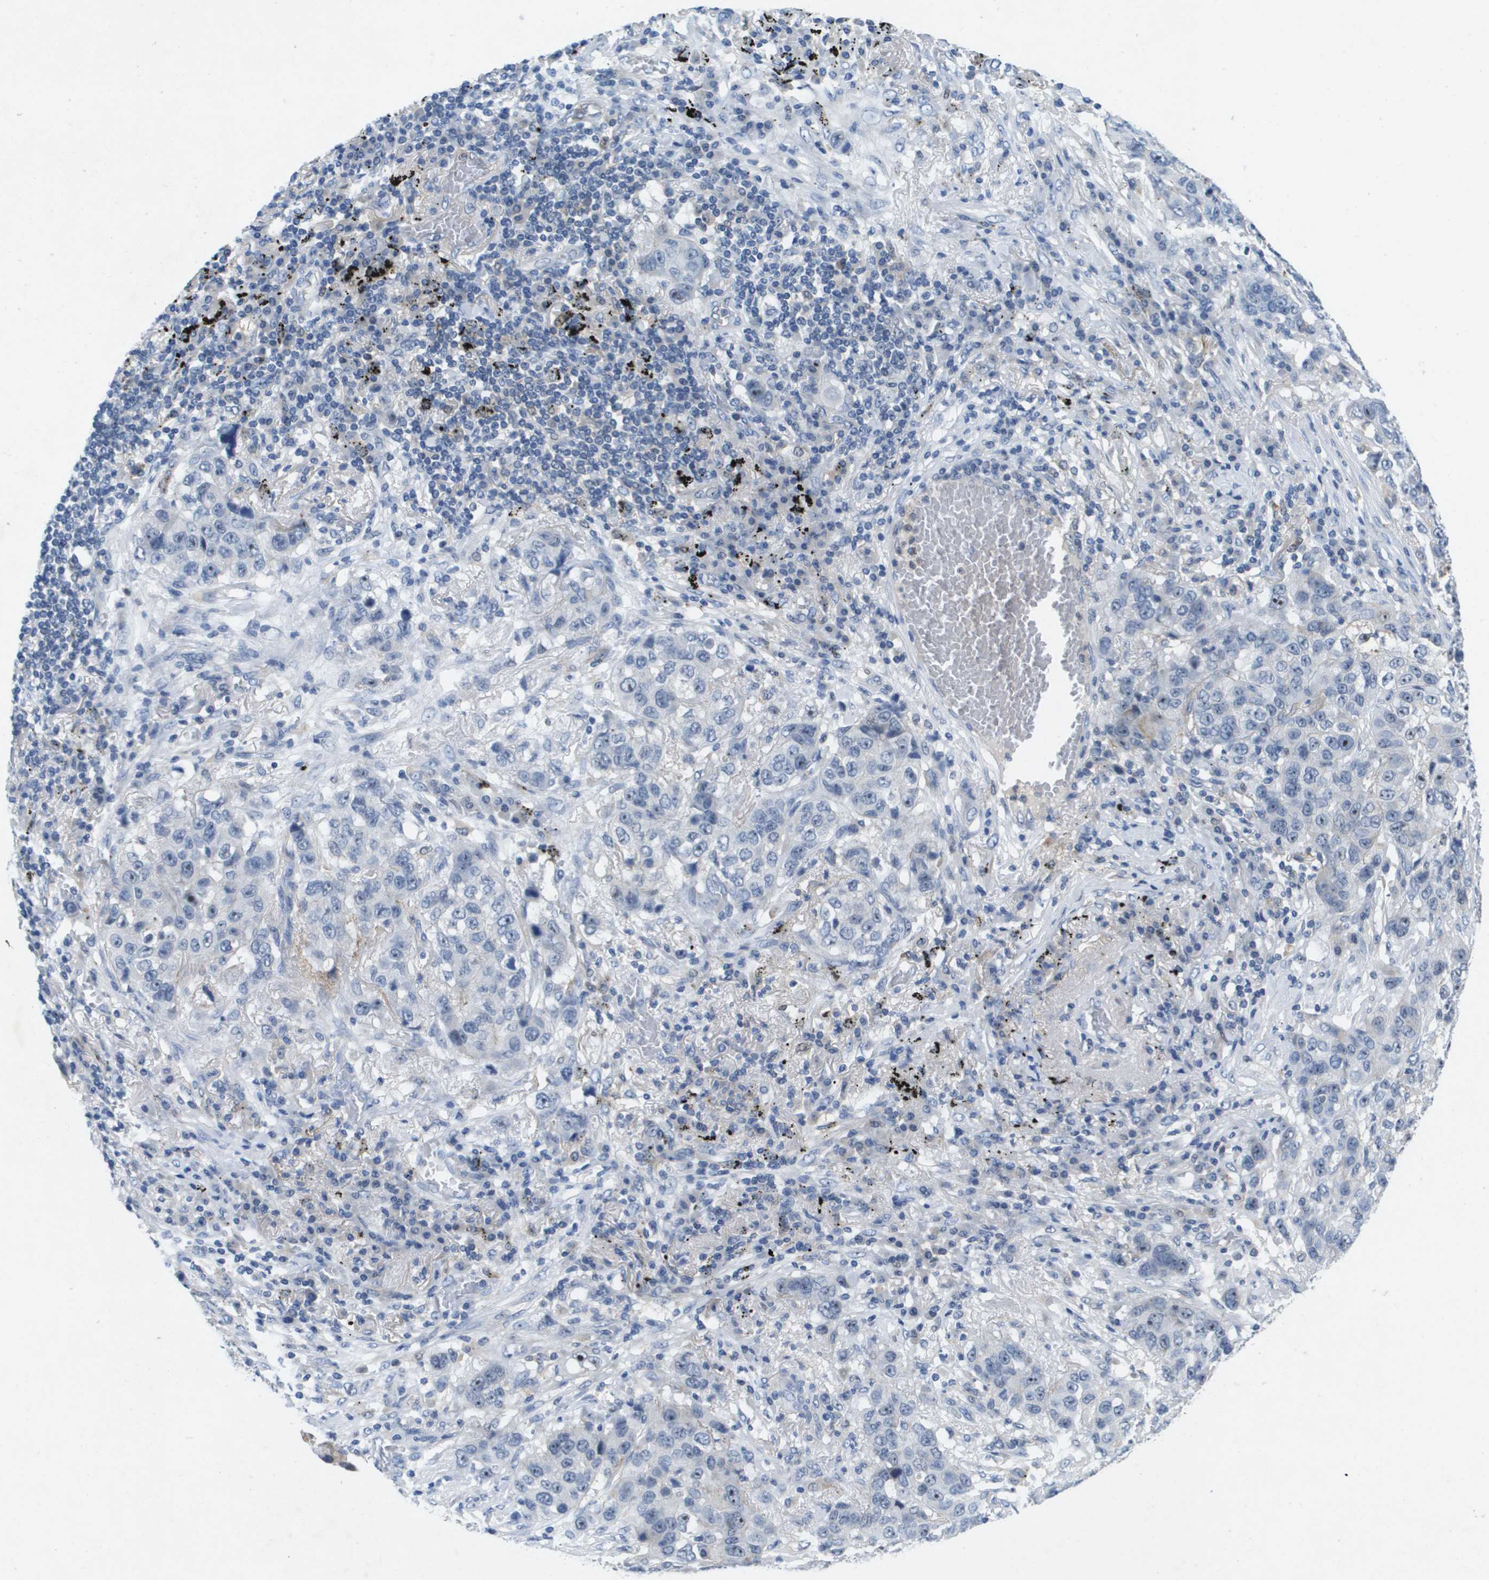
{"staining": {"intensity": "negative", "quantity": "none", "location": "none"}, "tissue": "lung cancer", "cell_type": "Tumor cells", "image_type": "cancer", "snomed": [{"axis": "morphology", "description": "Squamous cell carcinoma, NOS"}, {"axis": "topography", "description": "Lung"}], "caption": "This is an immunohistochemistry (IHC) photomicrograph of squamous cell carcinoma (lung). There is no positivity in tumor cells.", "gene": "LIPG", "patient": {"sex": "male", "age": 57}}